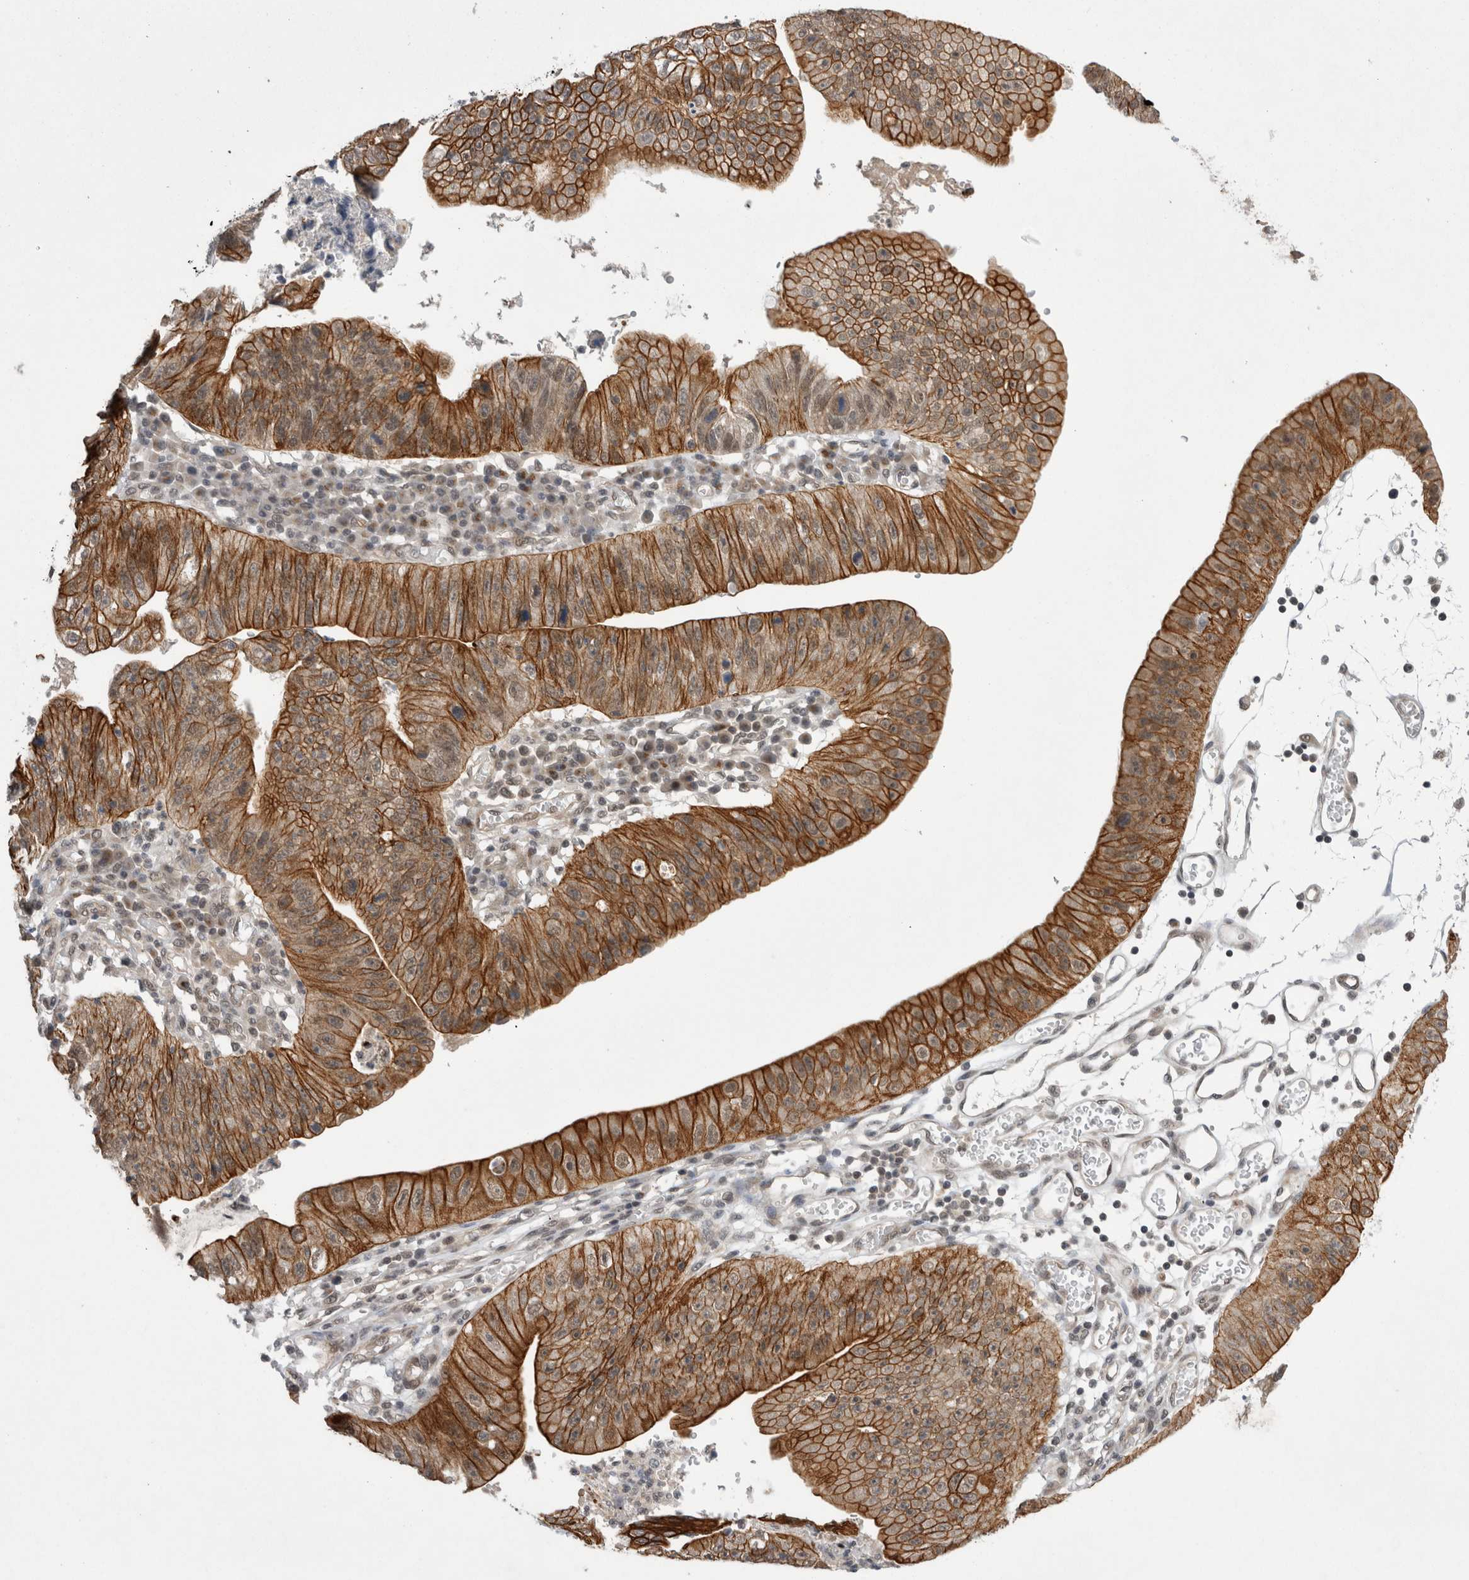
{"staining": {"intensity": "strong", "quantity": ">75%", "location": "cytoplasmic/membranous"}, "tissue": "stomach cancer", "cell_type": "Tumor cells", "image_type": "cancer", "snomed": [{"axis": "morphology", "description": "Adenocarcinoma, NOS"}, {"axis": "topography", "description": "Stomach"}], "caption": "Stomach cancer (adenocarcinoma) was stained to show a protein in brown. There is high levels of strong cytoplasmic/membranous positivity in about >75% of tumor cells.", "gene": "ZNF341", "patient": {"sex": "male", "age": 59}}